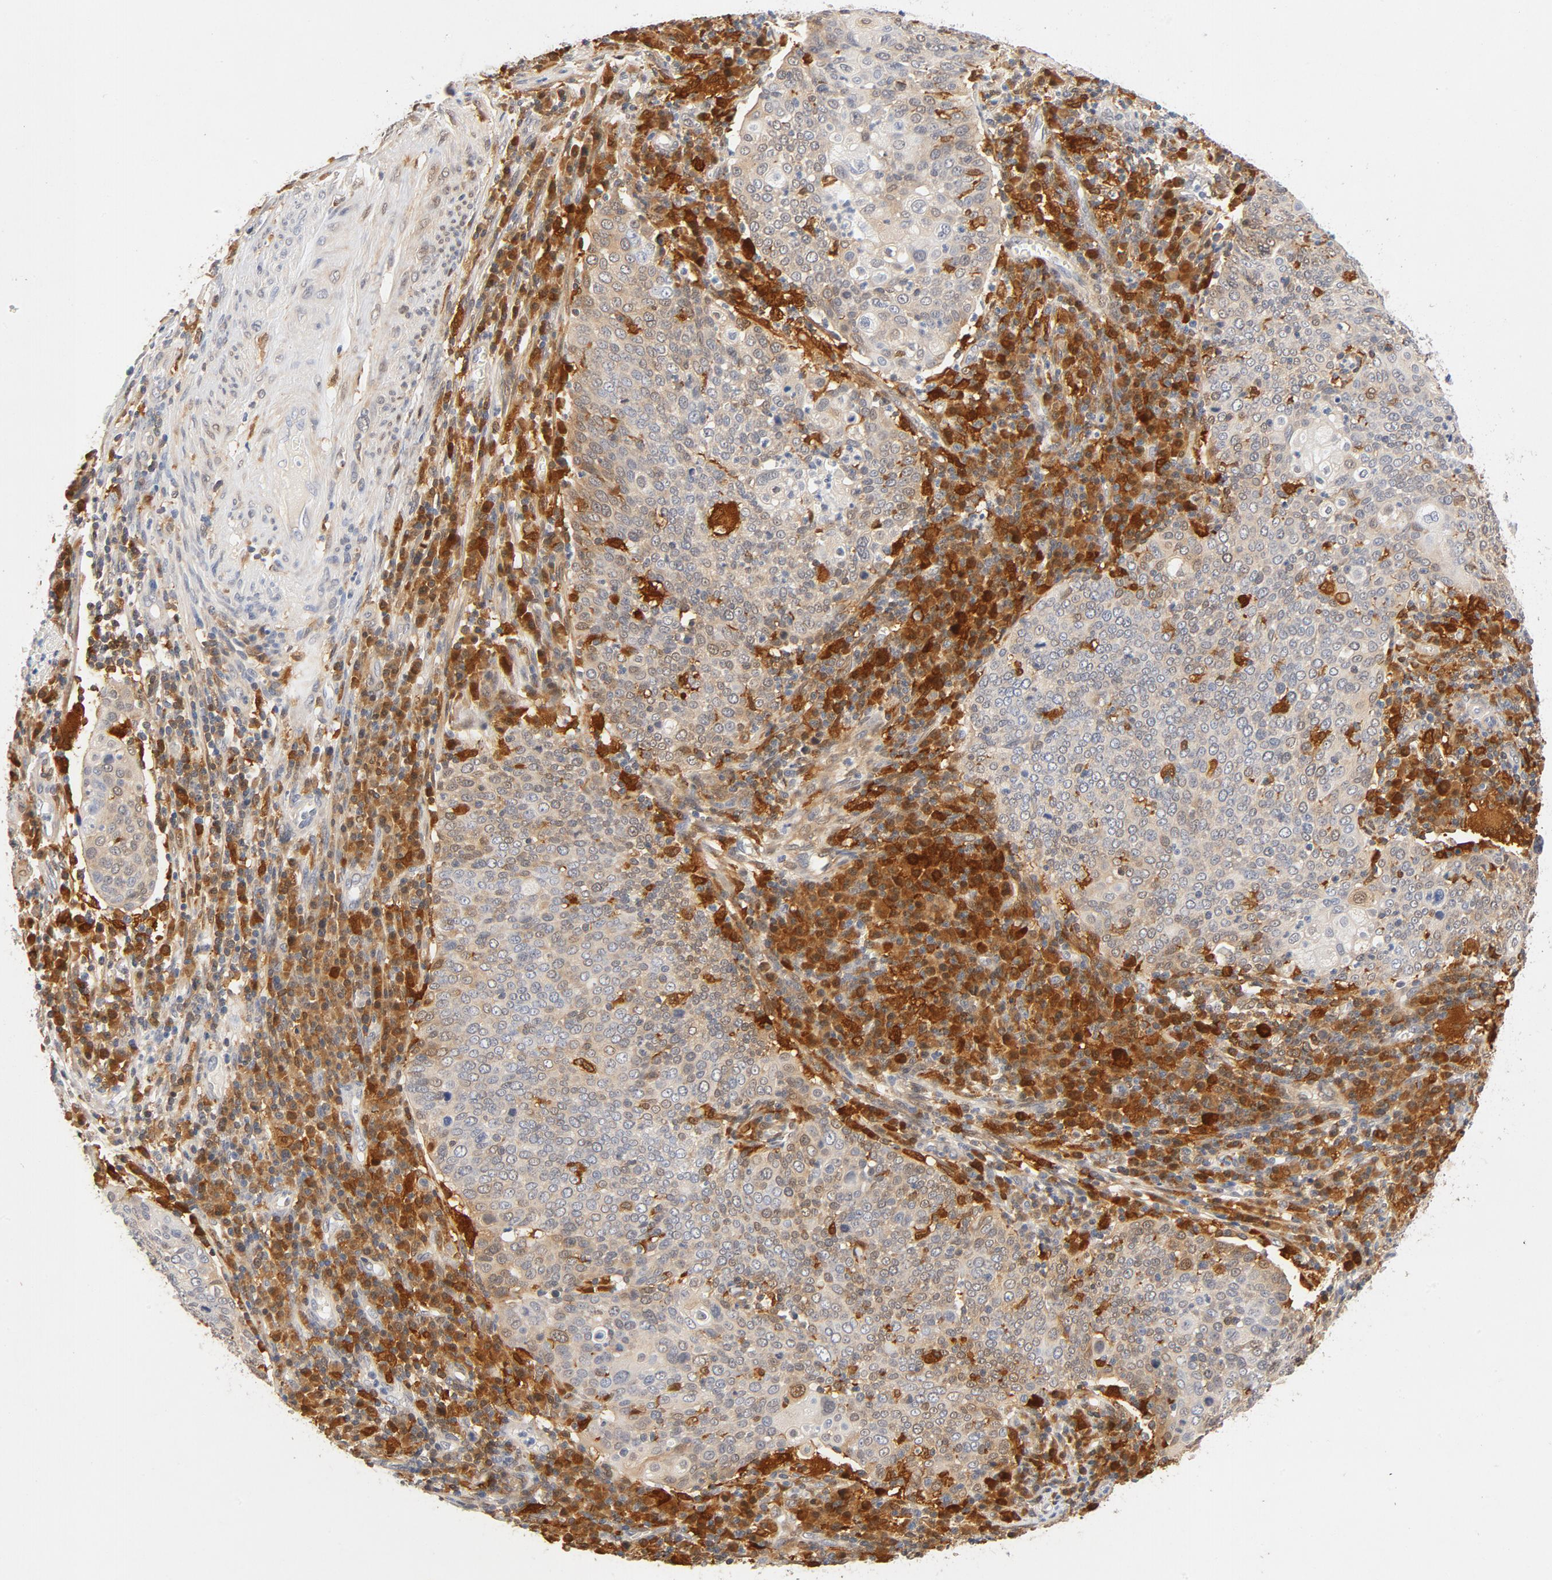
{"staining": {"intensity": "weak", "quantity": "25%-75%", "location": "cytoplasmic/membranous"}, "tissue": "cervical cancer", "cell_type": "Tumor cells", "image_type": "cancer", "snomed": [{"axis": "morphology", "description": "Squamous cell carcinoma, NOS"}, {"axis": "topography", "description": "Cervix"}], "caption": "Immunohistochemical staining of squamous cell carcinoma (cervical) demonstrates low levels of weak cytoplasmic/membranous expression in approximately 25%-75% of tumor cells.", "gene": "STAT1", "patient": {"sex": "female", "age": 40}}